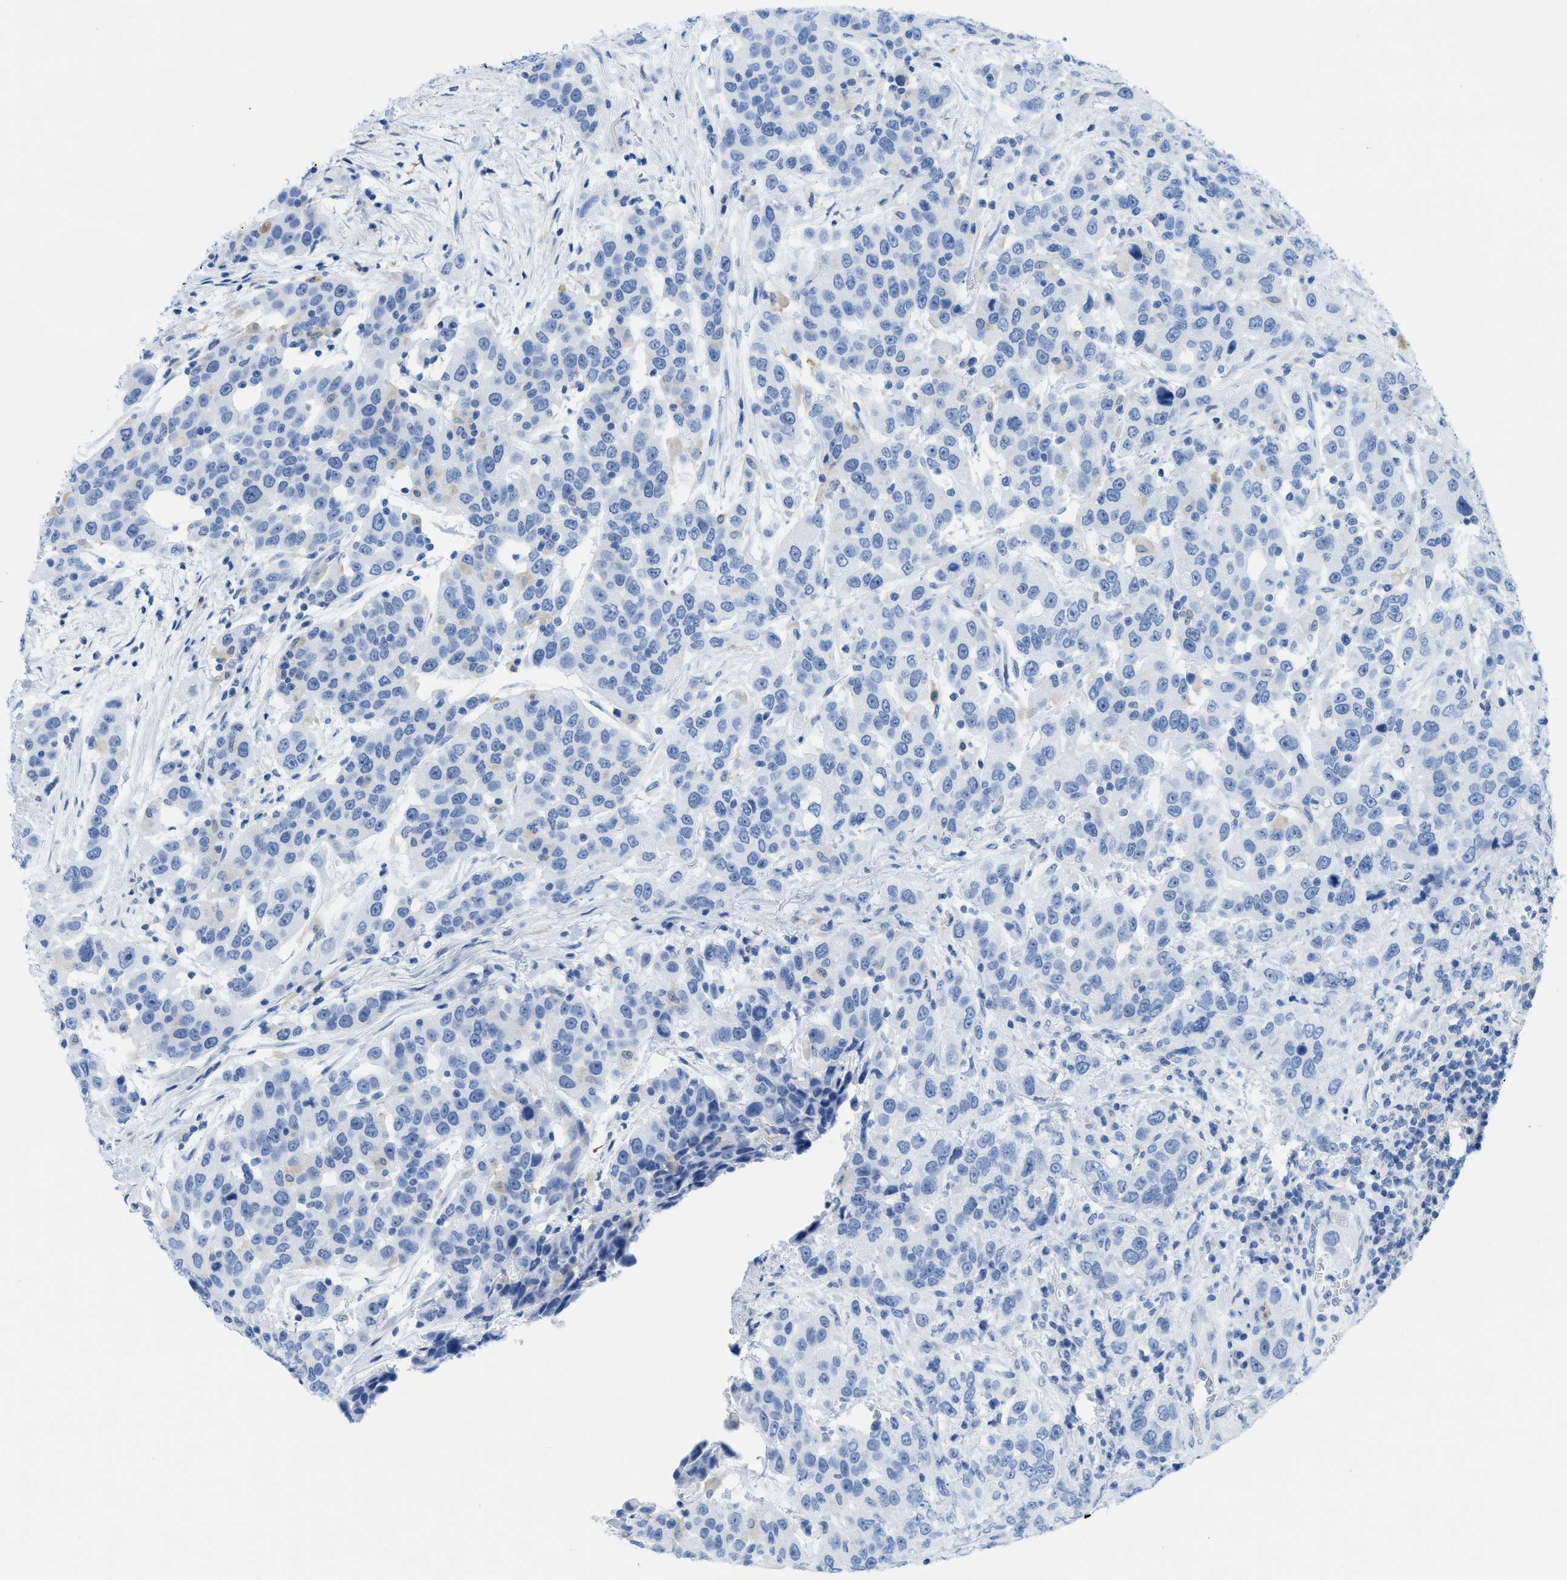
{"staining": {"intensity": "negative", "quantity": "none", "location": "none"}, "tissue": "urothelial cancer", "cell_type": "Tumor cells", "image_type": "cancer", "snomed": [{"axis": "morphology", "description": "Urothelial carcinoma, High grade"}, {"axis": "topography", "description": "Urinary bladder"}], "caption": "There is no significant expression in tumor cells of urothelial carcinoma (high-grade). The staining is performed using DAB (3,3'-diaminobenzidine) brown chromogen with nuclei counter-stained in using hematoxylin.", "gene": "ASGR1", "patient": {"sex": "female", "age": 80}}